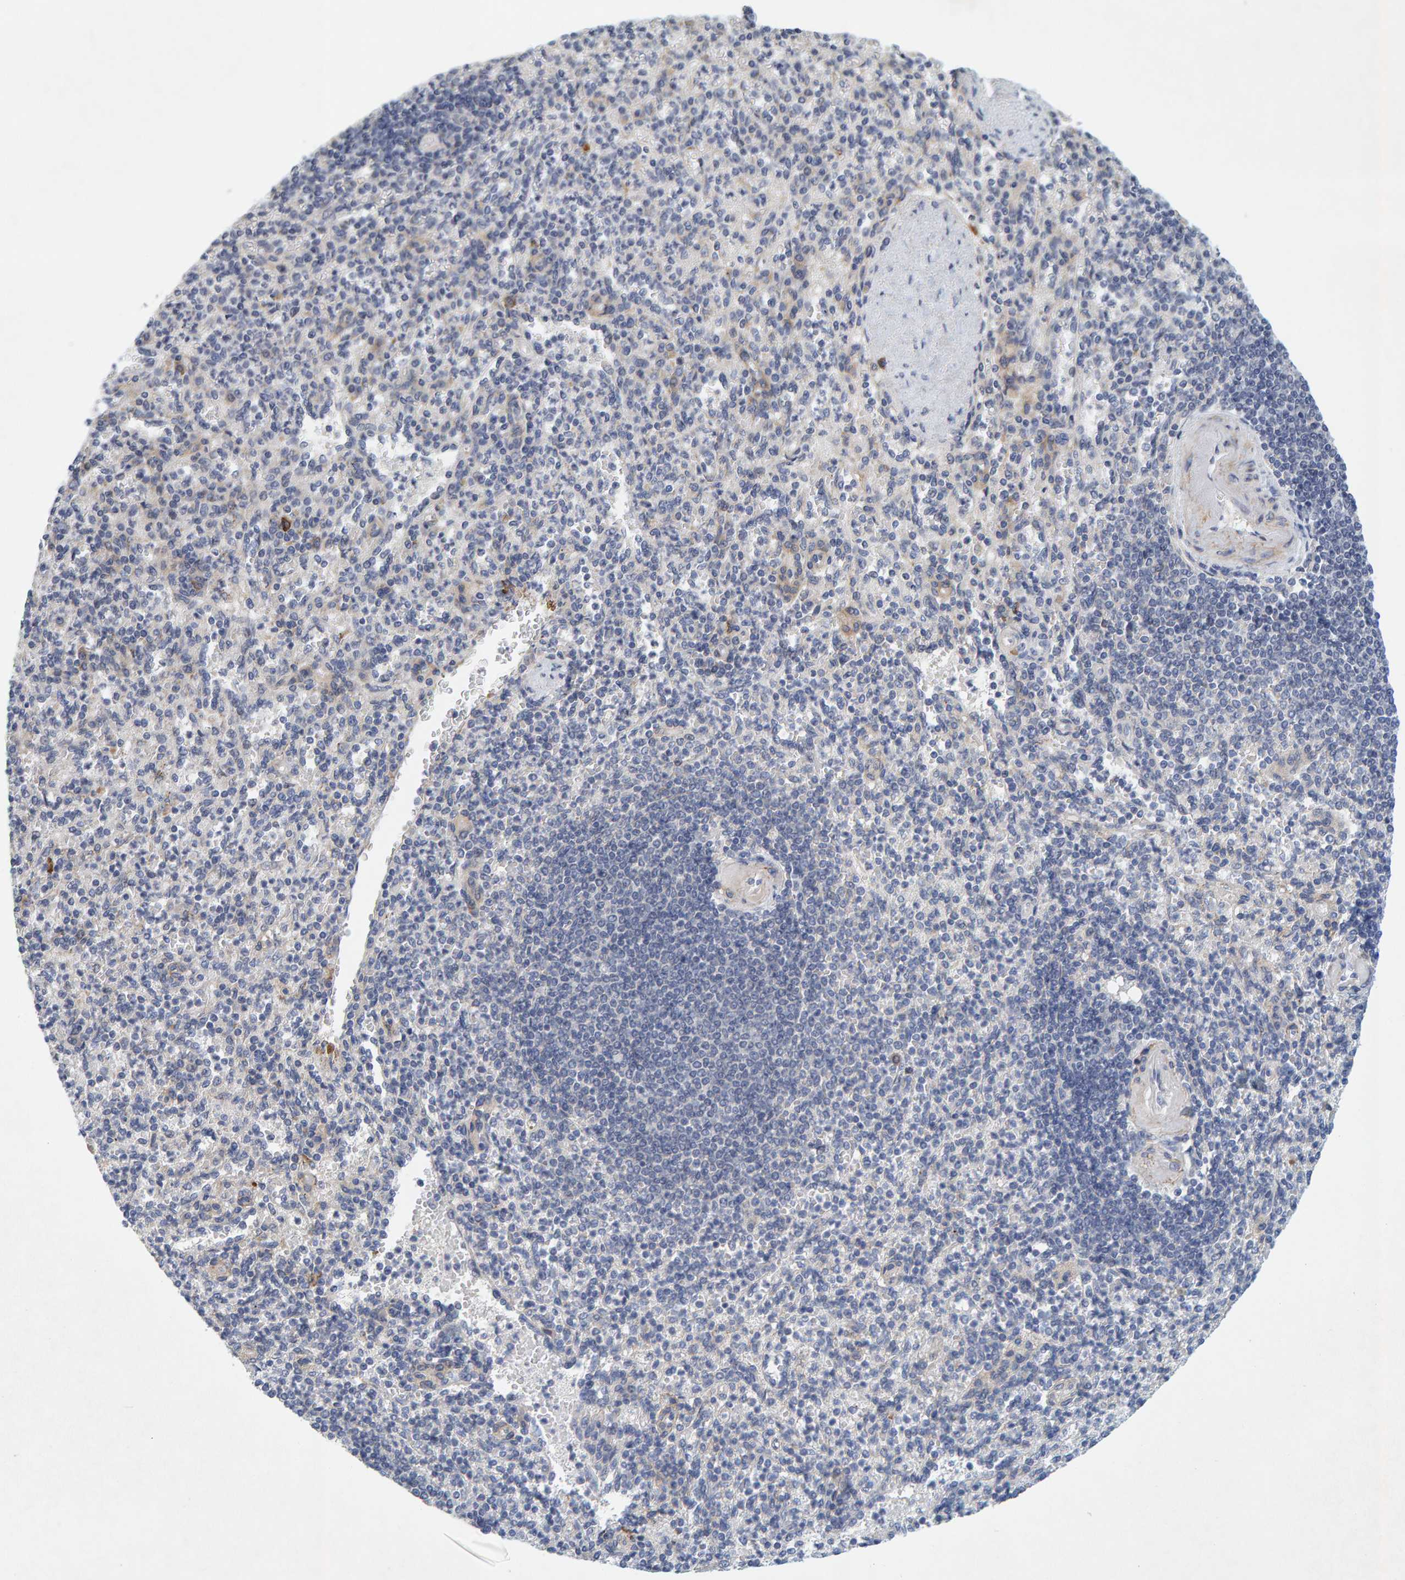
{"staining": {"intensity": "weak", "quantity": "<25%", "location": "cytoplasmic/membranous"}, "tissue": "spleen", "cell_type": "Cells in red pulp", "image_type": "normal", "snomed": [{"axis": "morphology", "description": "Normal tissue, NOS"}, {"axis": "topography", "description": "Spleen"}], "caption": "Immunohistochemical staining of benign human spleen exhibits no significant staining in cells in red pulp. (DAB (3,3'-diaminobenzidine) immunohistochemistry, high magnification).", "gene": "ZNF77", "patient": {"sex": "female", "age": 74}}